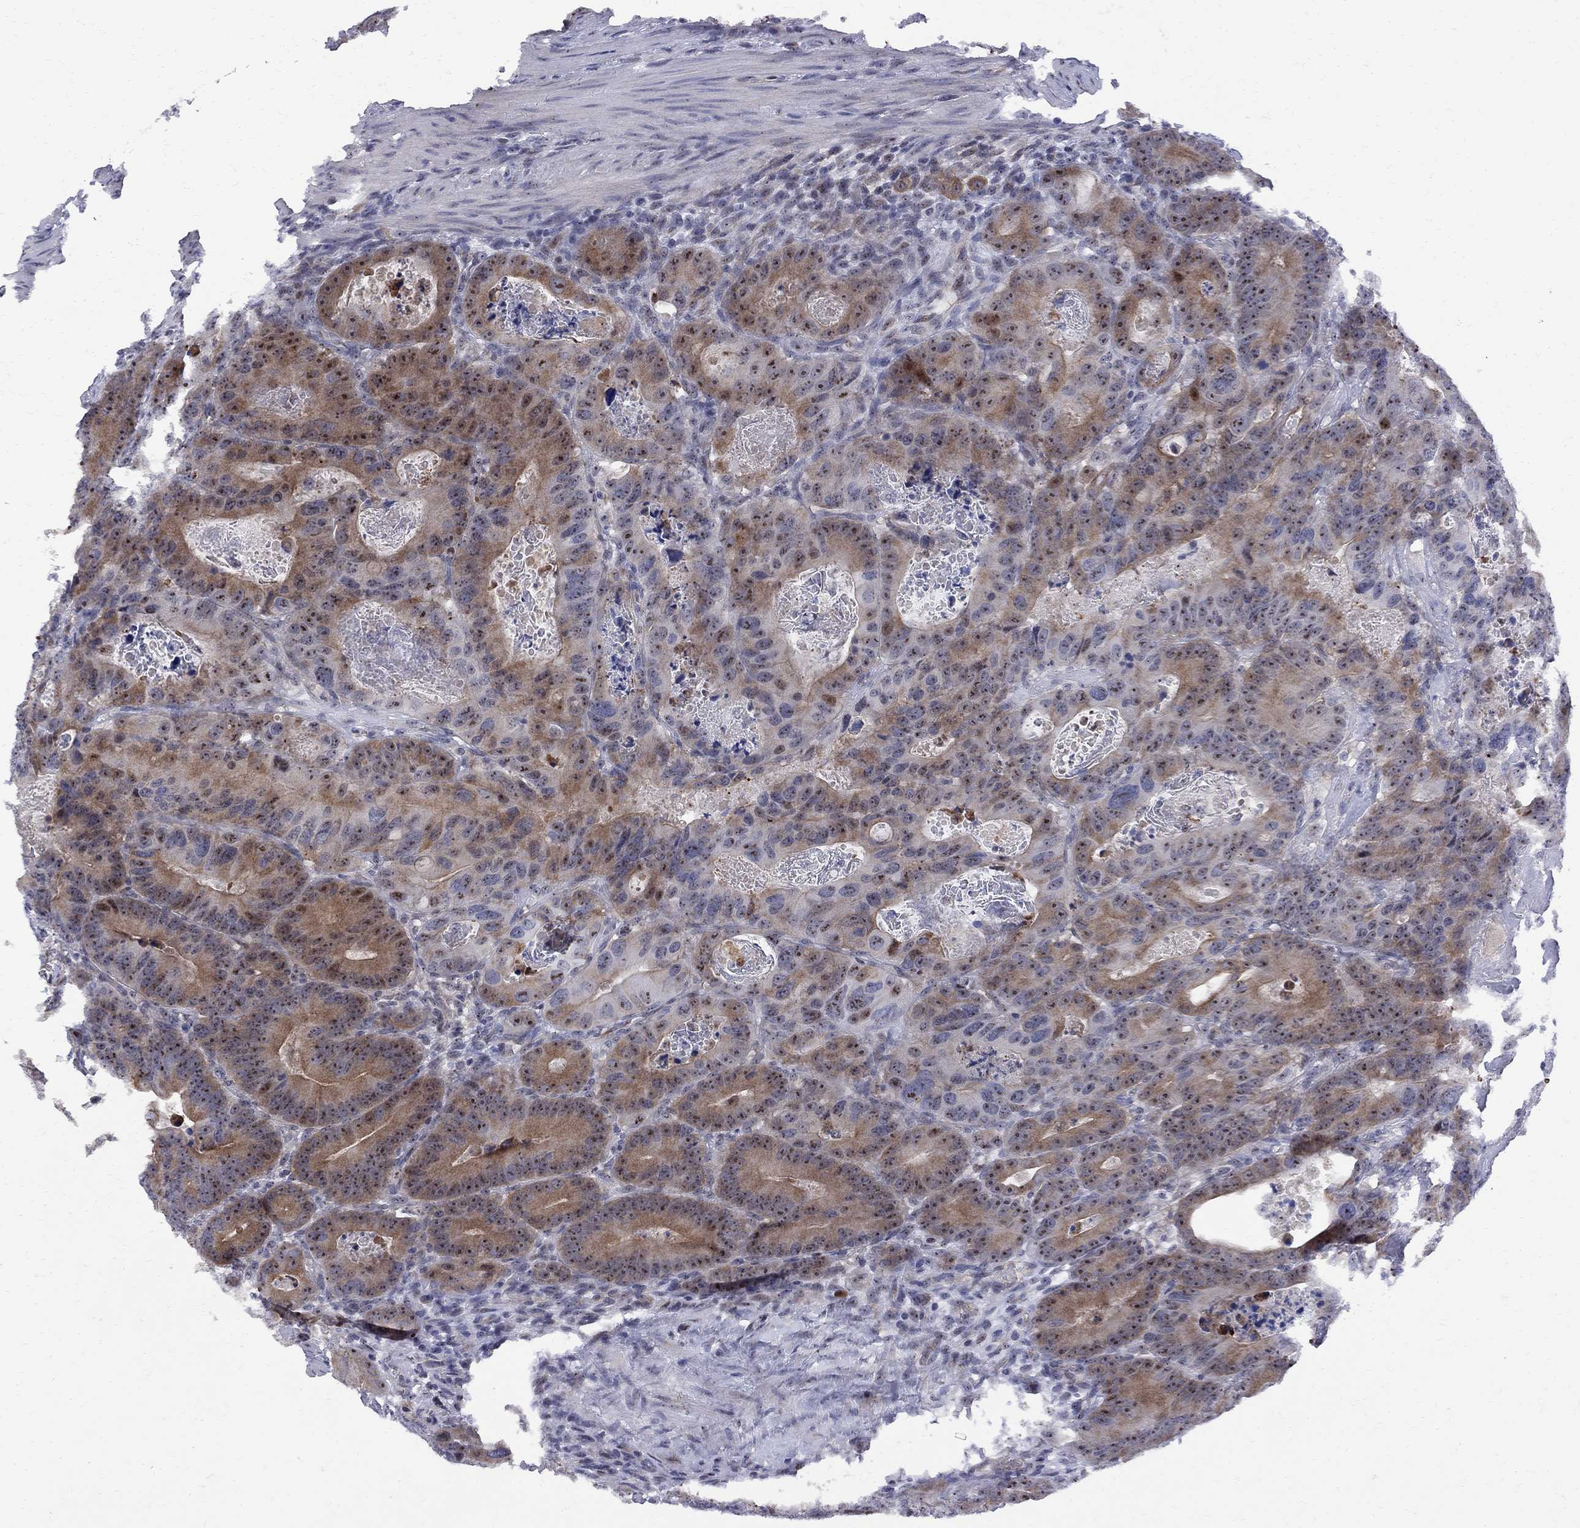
{"staining": {"intensity": "moderate", "quantity": "25%-75%", "location": "cytoplasmic/membranous,nuclear"}, "tissue": "colorectal cancer", "cell_type": "Tumor cells", "image_type": "cancer", "snomed": [{"axis": "morphology", "description": "Adenocarcinoma, NOS"}, {"axis": "topography", "description": "Rectum"}], "caption": "Colorectal cancer was stained to show a protein in brown. There is medium levels of moderate cytoplasmic/membranous and nuclear positivity in approximately 25%-75% of tumor cells.", "gene": "DHX33", "patient": {"sex": "male", "age": 64}}